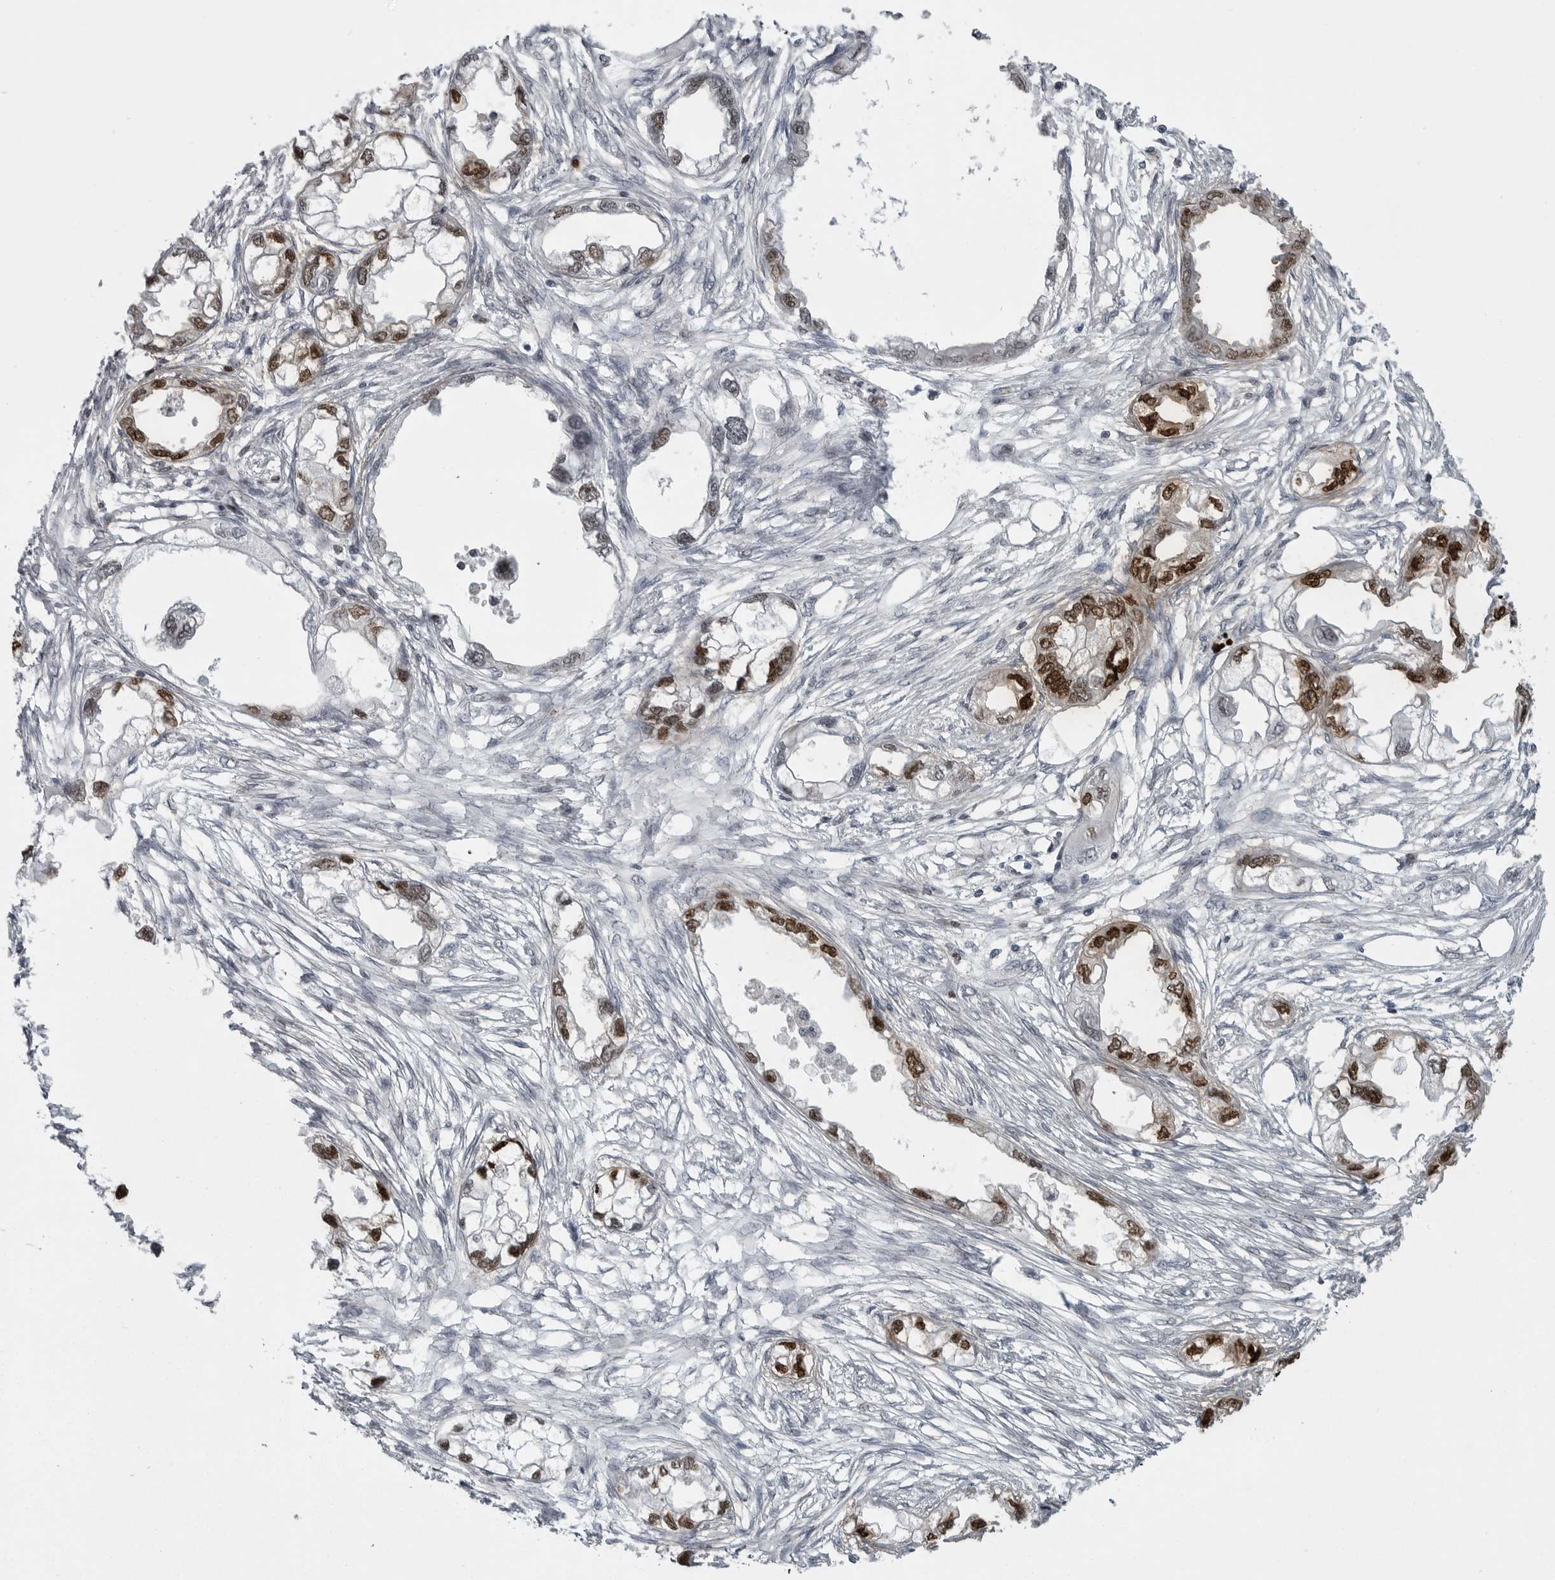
{"staining": {"intensity": "strong", "quantity": "25%-75%", "location": "nuclear"}, "tissue": "endometrial cancer", "cell_type": "Tumor cells", "image_type": "cancer", "snomed": [{"axis": "morphology", "description": "Adenocarcinoma, NOS"}, {"axis": "morphology", "description": "Adenocarcinoma, metastatic, NOS"}, {"axis": "topography", "description": "Adipose tissue"}, {"axis": "topography", "description": "Endometrium"}], "caption": "There is high levels of strong nuclear expression in tumor cells of endometrial cancer (metastatic adenocarcinoma), as demonstrated by immunohistochemical staining (brown color).", "gene": "HMGN3", "patient": {"sex": "female", "age": 67}}